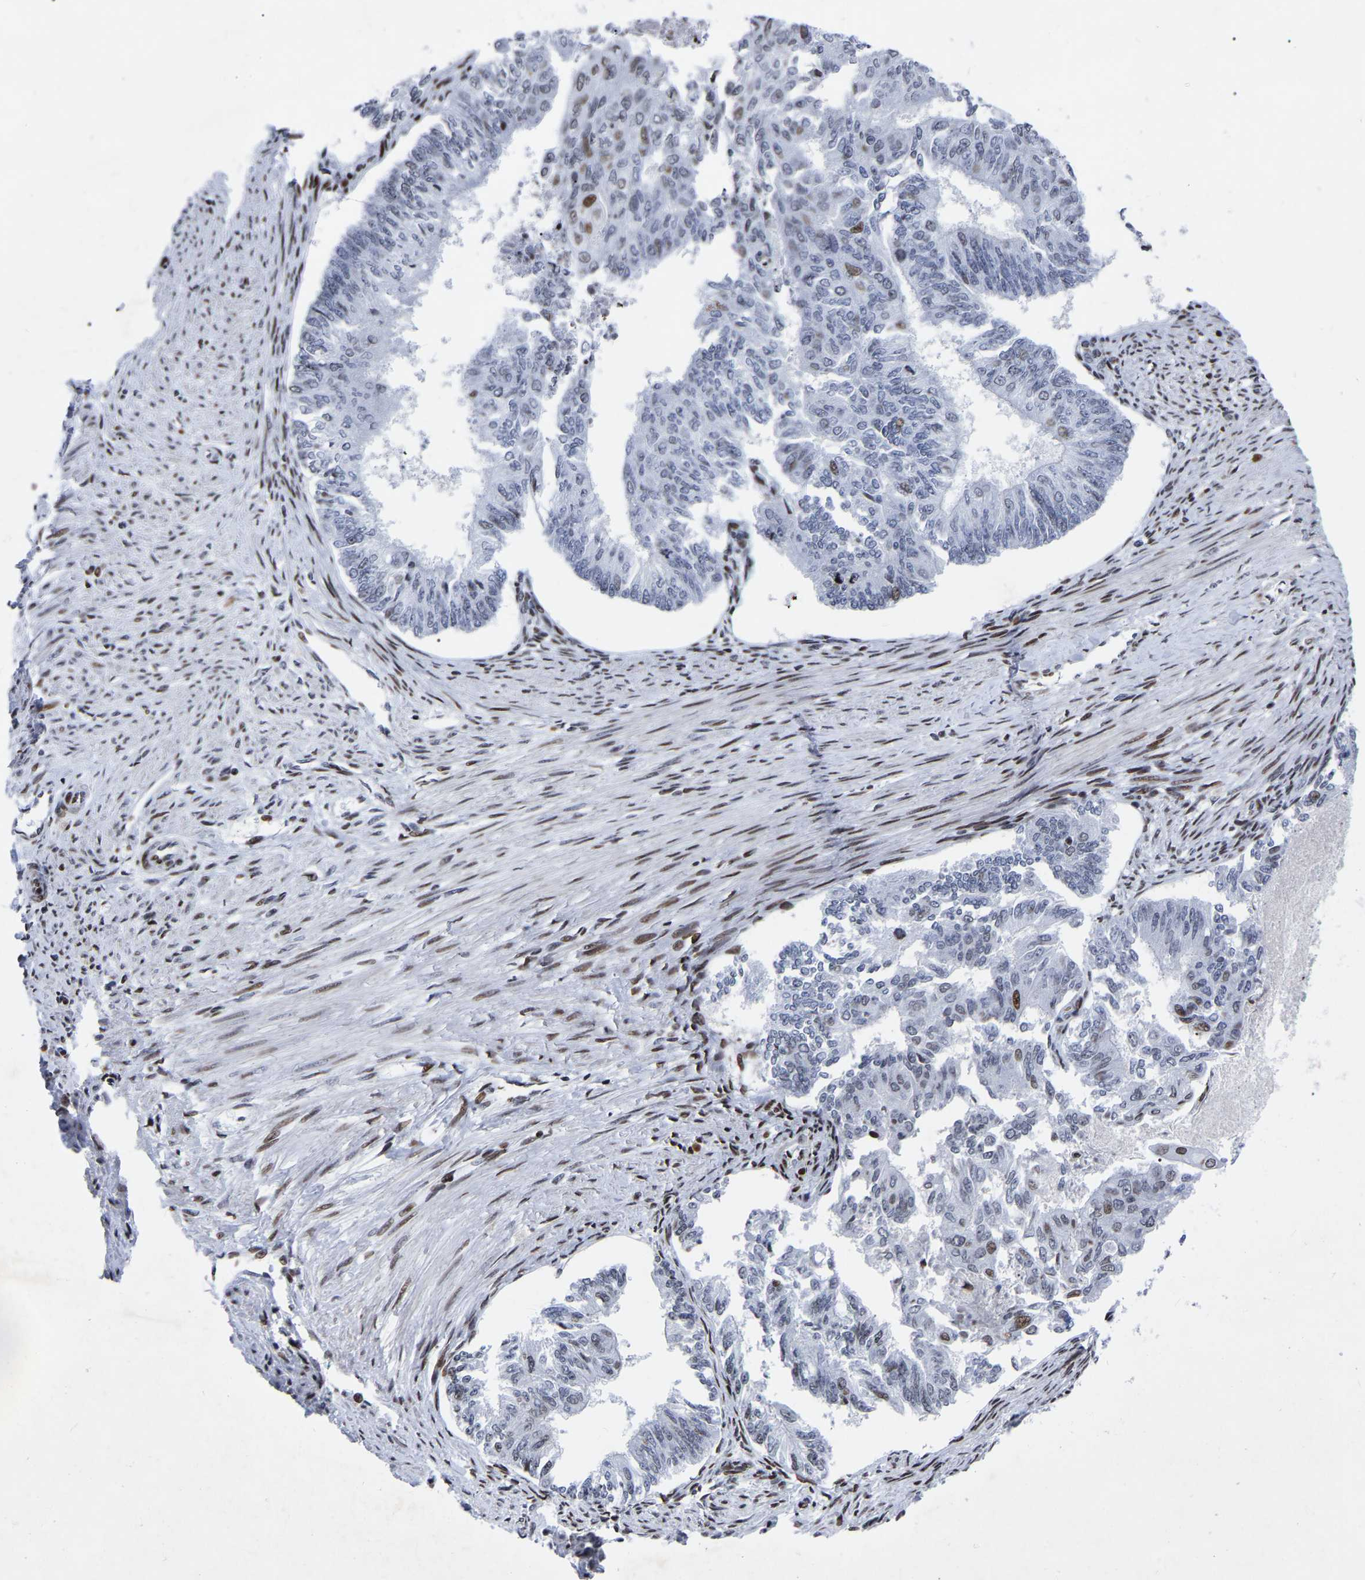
{"staining": {"intensity": "negative", "quantity": "none", "location": "none"}, "tissue": "endometrial cancer", "cell_type": "Tumor cells", "image_type": "cancer", "snomed": [{"axis": "morphology", "description": "Adenocarcinoma, NOS"}, {"axis": "topography", "description": "Endometrium"}], "caption": "Protein analysis of endometrial cancer (adenocarcinoma) demonstrates no significant positivity in tumor cells.", "gene": "PRCC", "patient": {"sex": "female", "age": 32}}